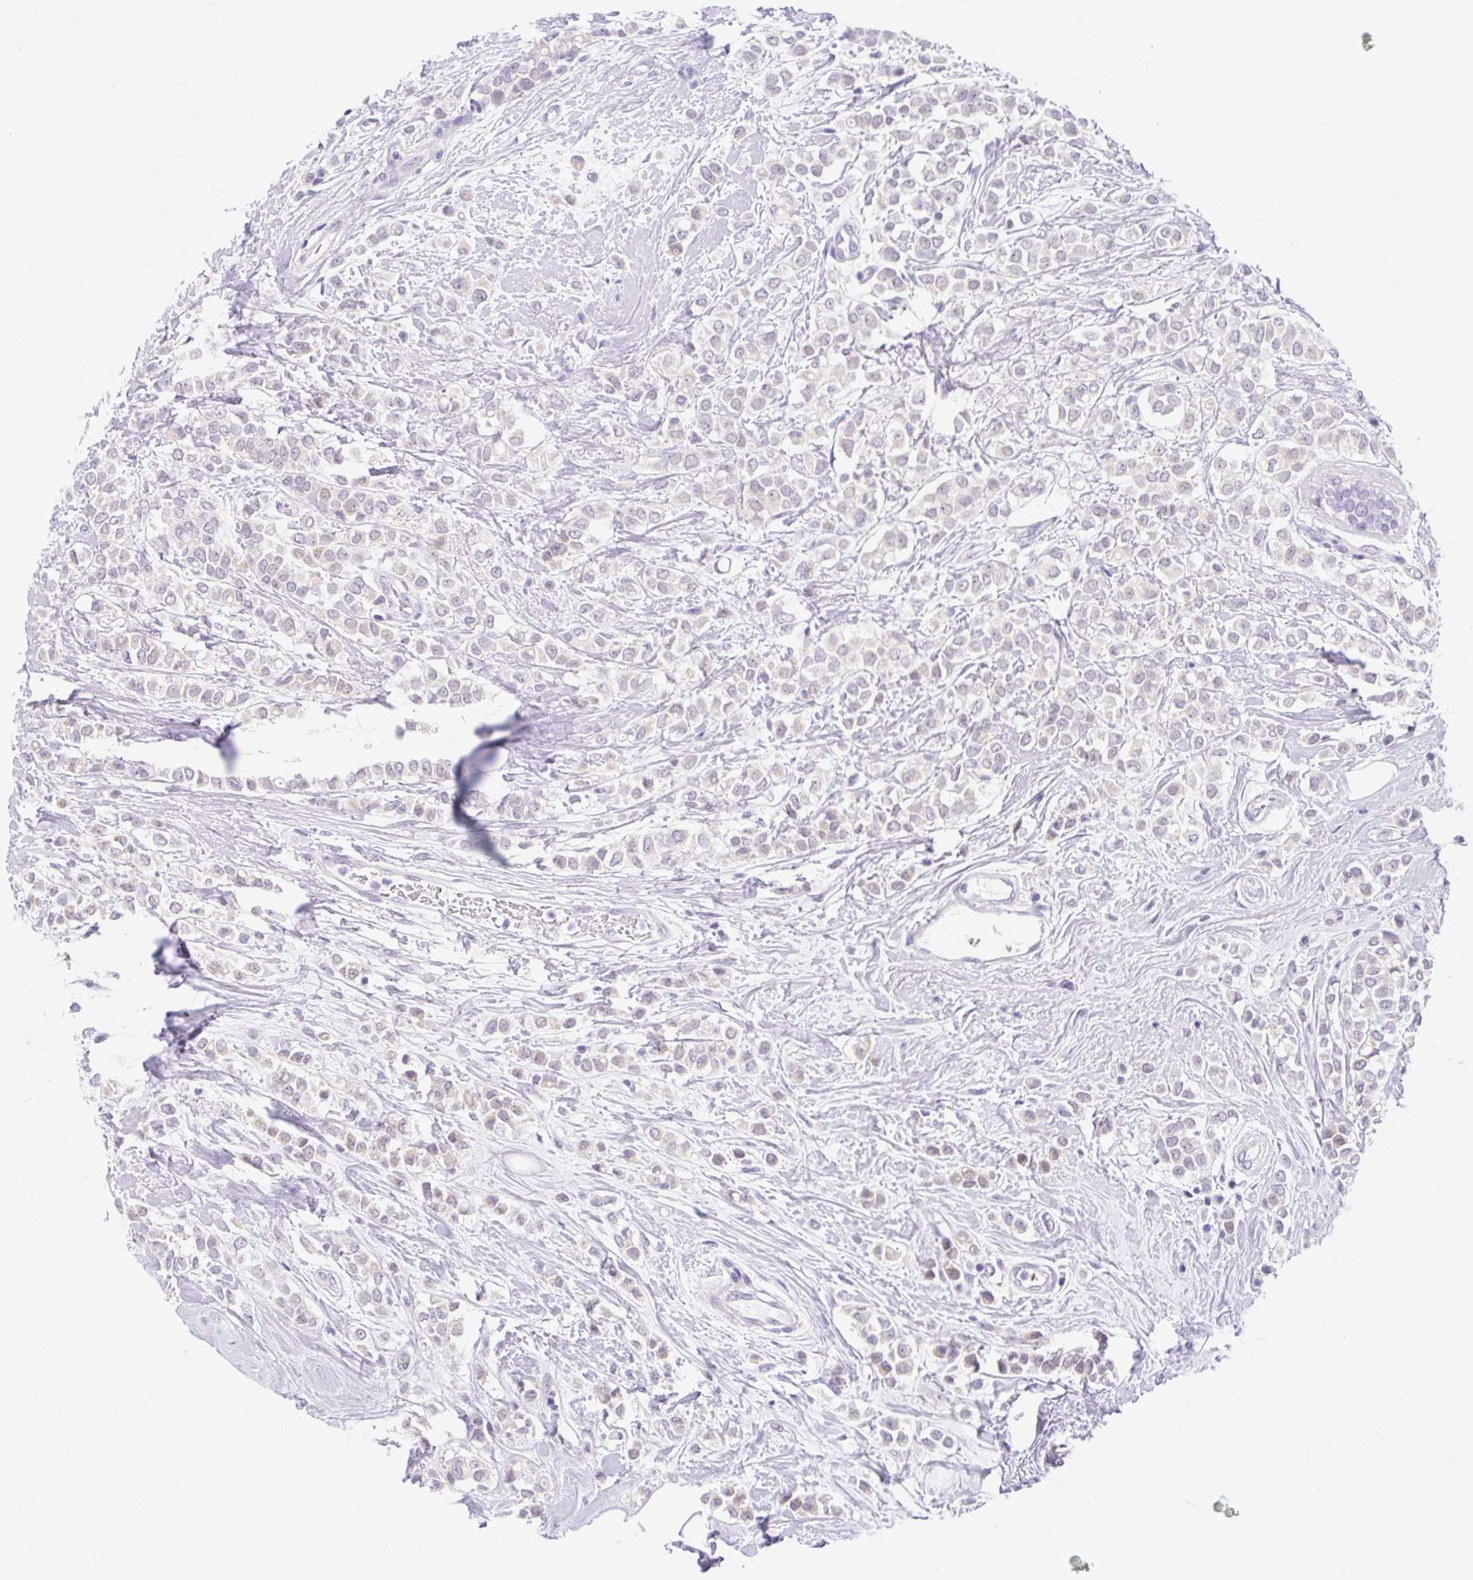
{"staining": {"intensity": "negative", "quantity": "none", "location": "none"}, "tissue": "breast cancer", "cell_type": "Tumor cells", "image_type": "cancer", "snomed": [{"axis": "morphology", "description": "Lobular carcinoma"}, {"axis": "topography", "description": "Breast"}], "caption": "High magnification brightfield microscopy of breast cancer (lobular carcinoma) stained with DAB (3,3'-diaminobenzidine) (brown) and counterstained with hematoxylin (blue): tumor cells show no significant positivity. Brightfield microscopy of IHC stained with DAB (3,3'-diaminobenzidine) (brown) and hematoxylin (blue), captured at high magnification.", "gene": "ITPK1", "patient": {"sex": "female", "age": 68}}